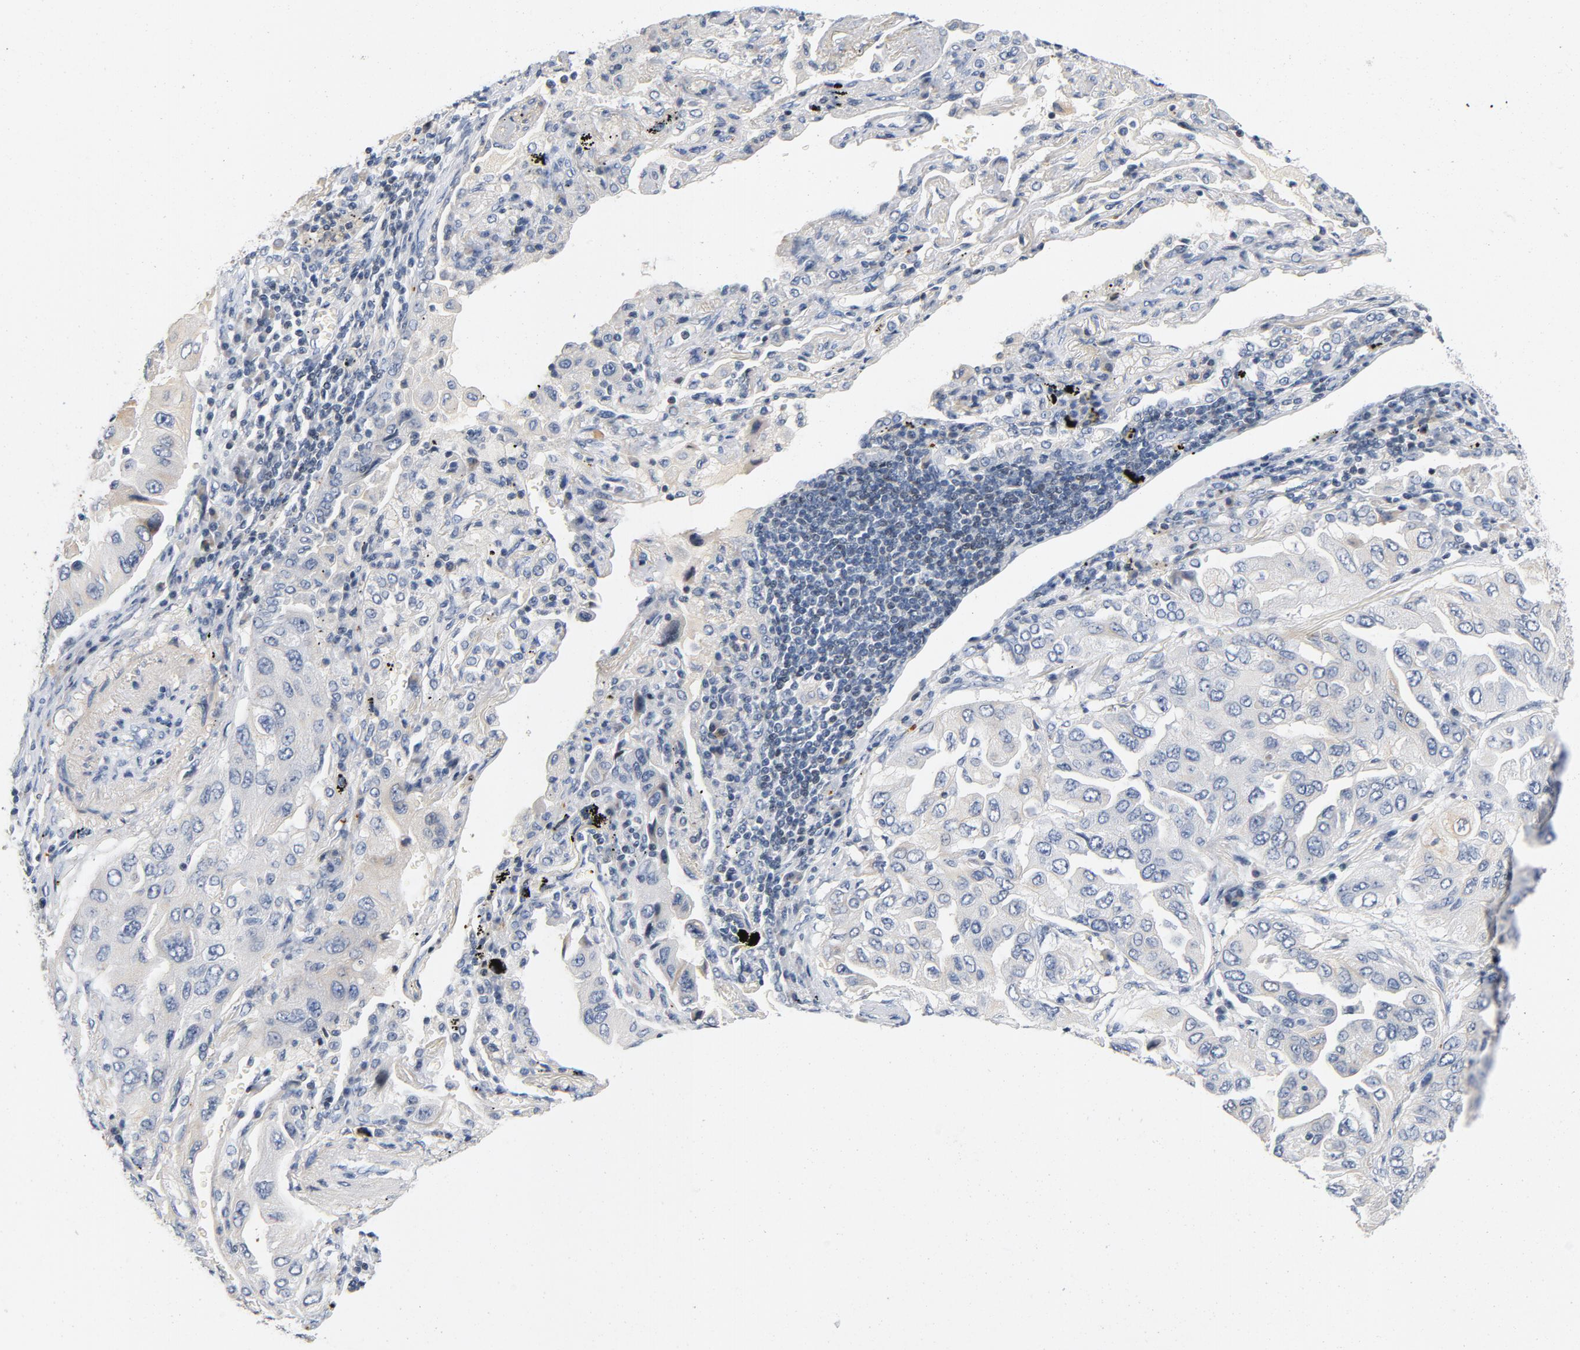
{"staining": {"intensity": "weak", "quantity": "25%-75%", "location": "cytoplasmic/membranous"}, "tissue": "lung cancer", "cell_type": "Tumor cells", "image_type": "cancer", "snomed": [{"axis": "morphology", "description": "Adenocarcinoma, NOS"}, {"axis": "topography", "description": "Lung"}], "caption": "Immunohistochemistry (DAB) staining of human lung cancer (adenocarcinoma) exhibits weak cytoplasmic/membranous protein expression in about 25%-75% of tumor cells.", "gene": "PIM1", "patient": {"sex": "female", "age": 65}}